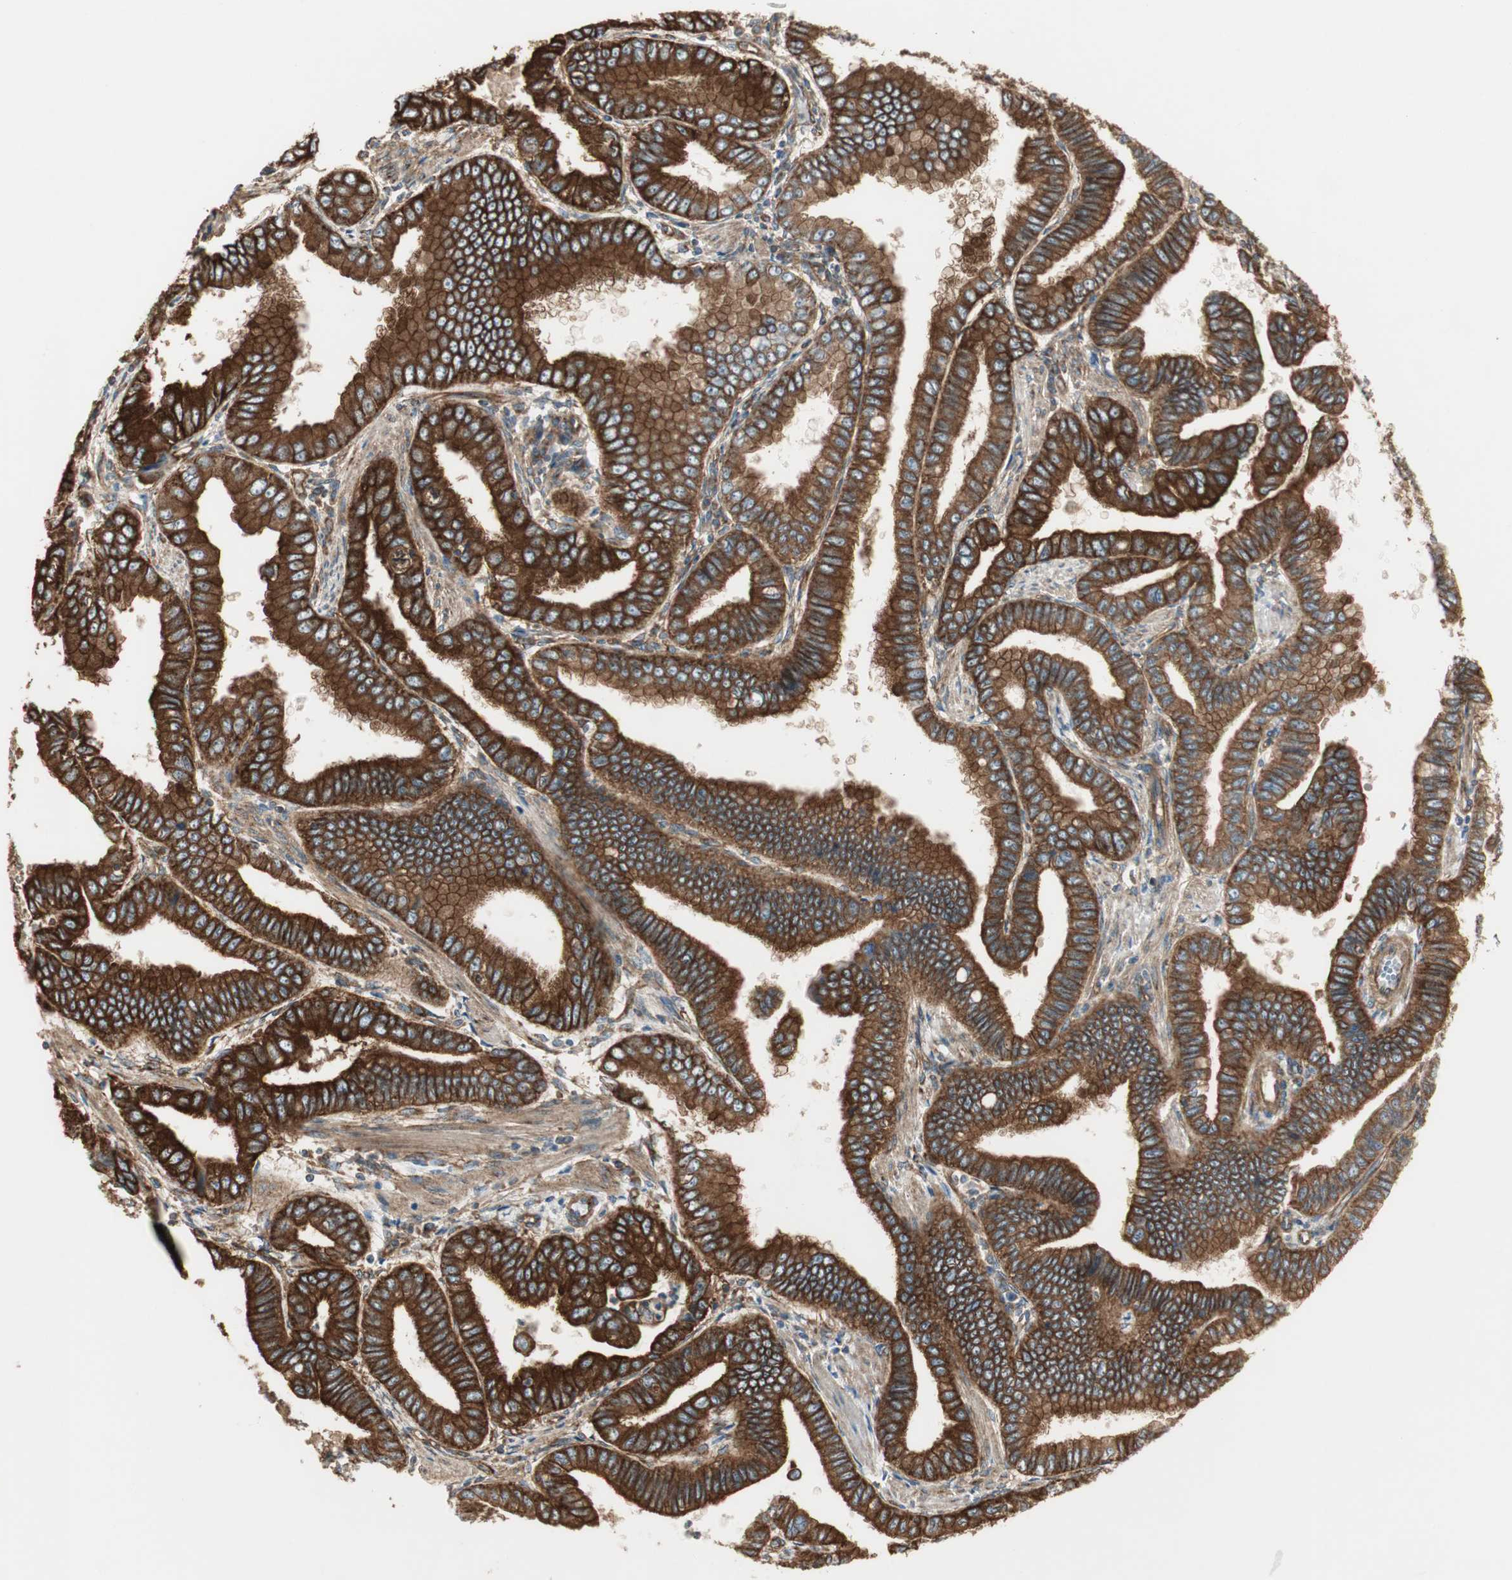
{"staining": {"intensity": "strong", "quantity": ">75%", "location": "cytoplasmic/membranous"}, "tissue": "pancreatic cancer", "cell_type": "Tumor cells", "image_type": "cancer", "snomed": [{"axis": "morphology", "description": "Normal tissue, NOS"}, {"axis": "topography", "description": "Lymph node"}], "caption": "A brown stain labels strong cytoplasmic/membranous positivity of a protein in human pancreatic cancer tumor cells. (DAB (3,3'-diaminobenzidine) IHC, brown staining for protein, blue staining for nuclei).", "gene": "H6PD", "patient": {"sex": "male", "age": 50}}